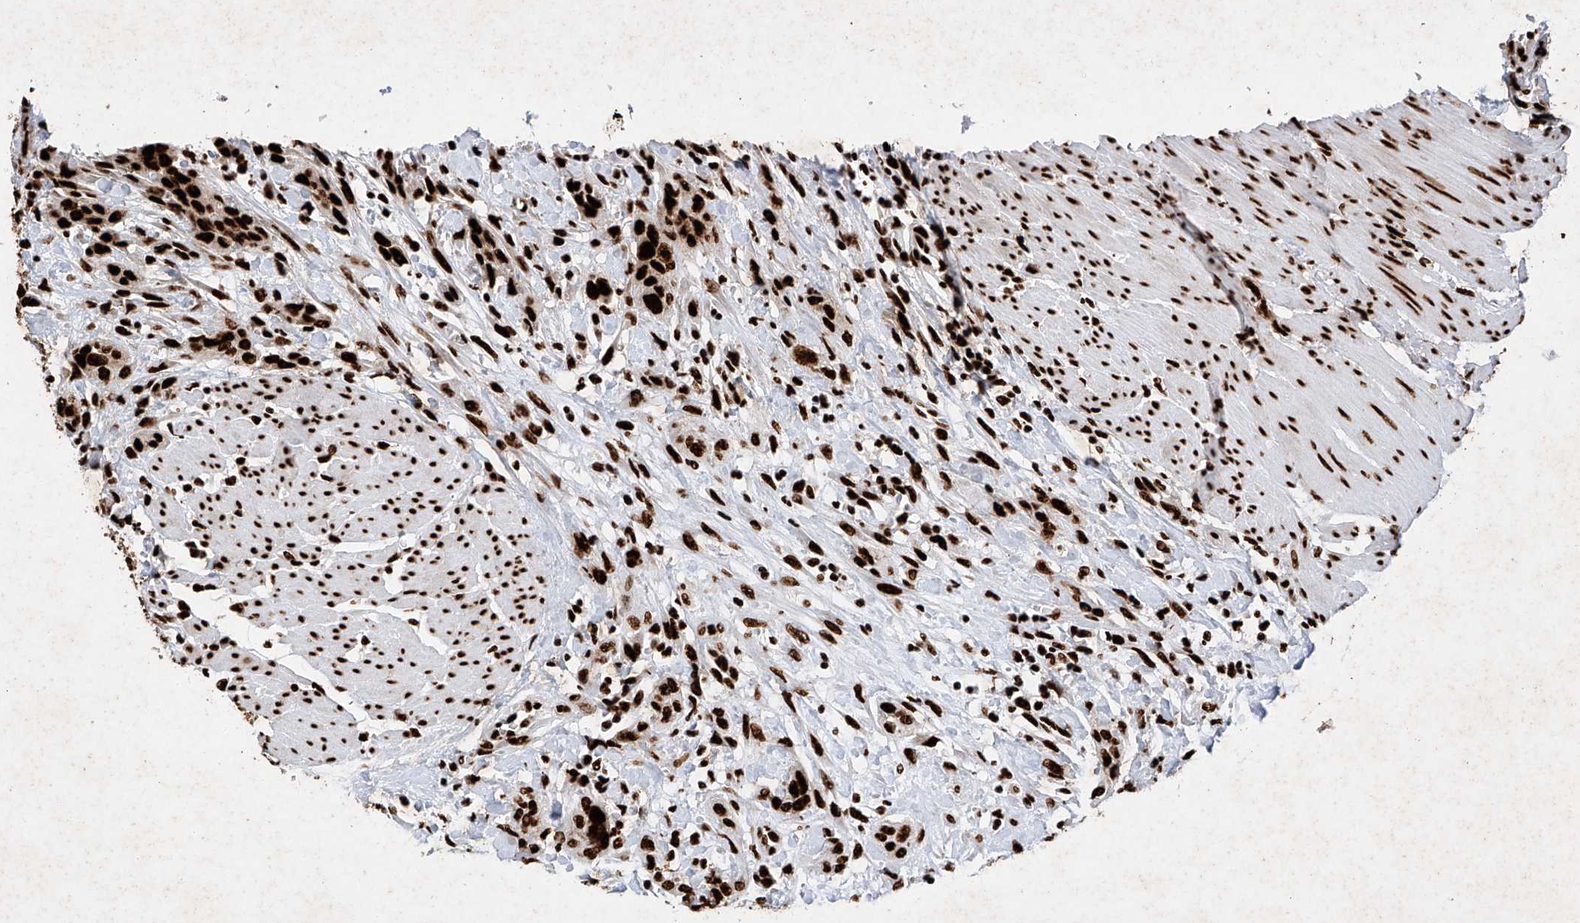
{"staining": {"intensity": "strong", "quantity": ">75%", "location": "nuclear"}, "tissue": "urothelial cancer", "cell_type": "Tumor cells", "image_type": "cancer", "snomed": [{"axis": "morphology", "description": "Urothelial carcinoma, High grade"}, {"axis": "topography", "description": "Urinary bladder"}], "caption": "An IHC photomicrograph of tumor tissue is shown. Protein staining in brown highlights strong nuclear positivity in urothelial cancer within tumor cells. Ihc stains the protein of interest in brown and the nuclei are stained blue.", "gene": "SRSF6", "patient": {"sex": "male", "age": 35}}